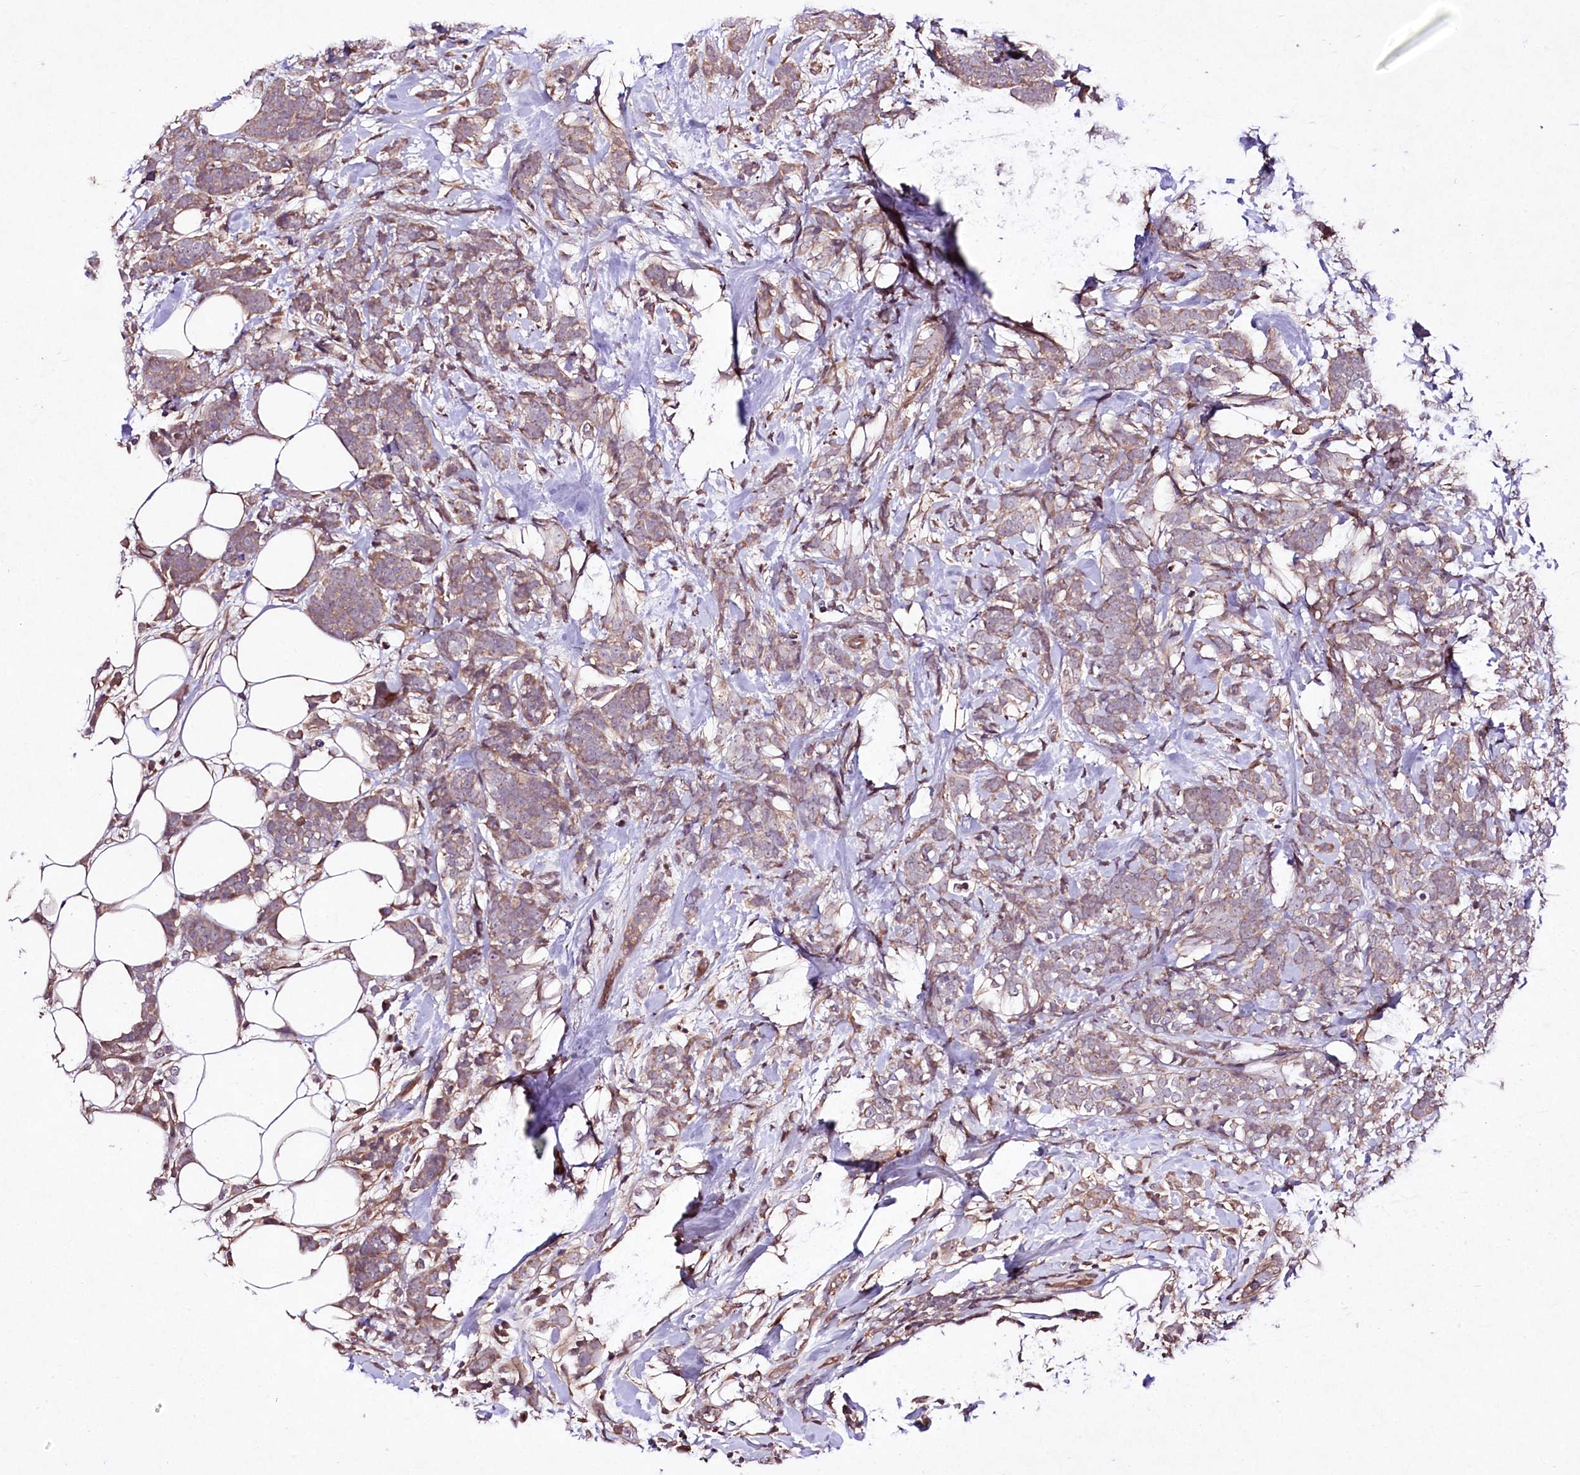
{"staining": {"intensity": "weak", "quantity": ">75%", "location": "cytoplasmic/membranous"}, "tissue": "breast cancer", "cell_type": "Tumor cells", "image_type": "cancer", "snomed": [{"axis": "morphology", "description": "Lobular carcinoma"}, {"axis": "topography", "description": "Breast"}], "caption": "A brown stain highlights weak cytoplasmic/membranous staining of a protein in breast lobular carcinoma tumor cells.", "gene": "TNPO3", "patient": {"sex": "female", "age": 58}}